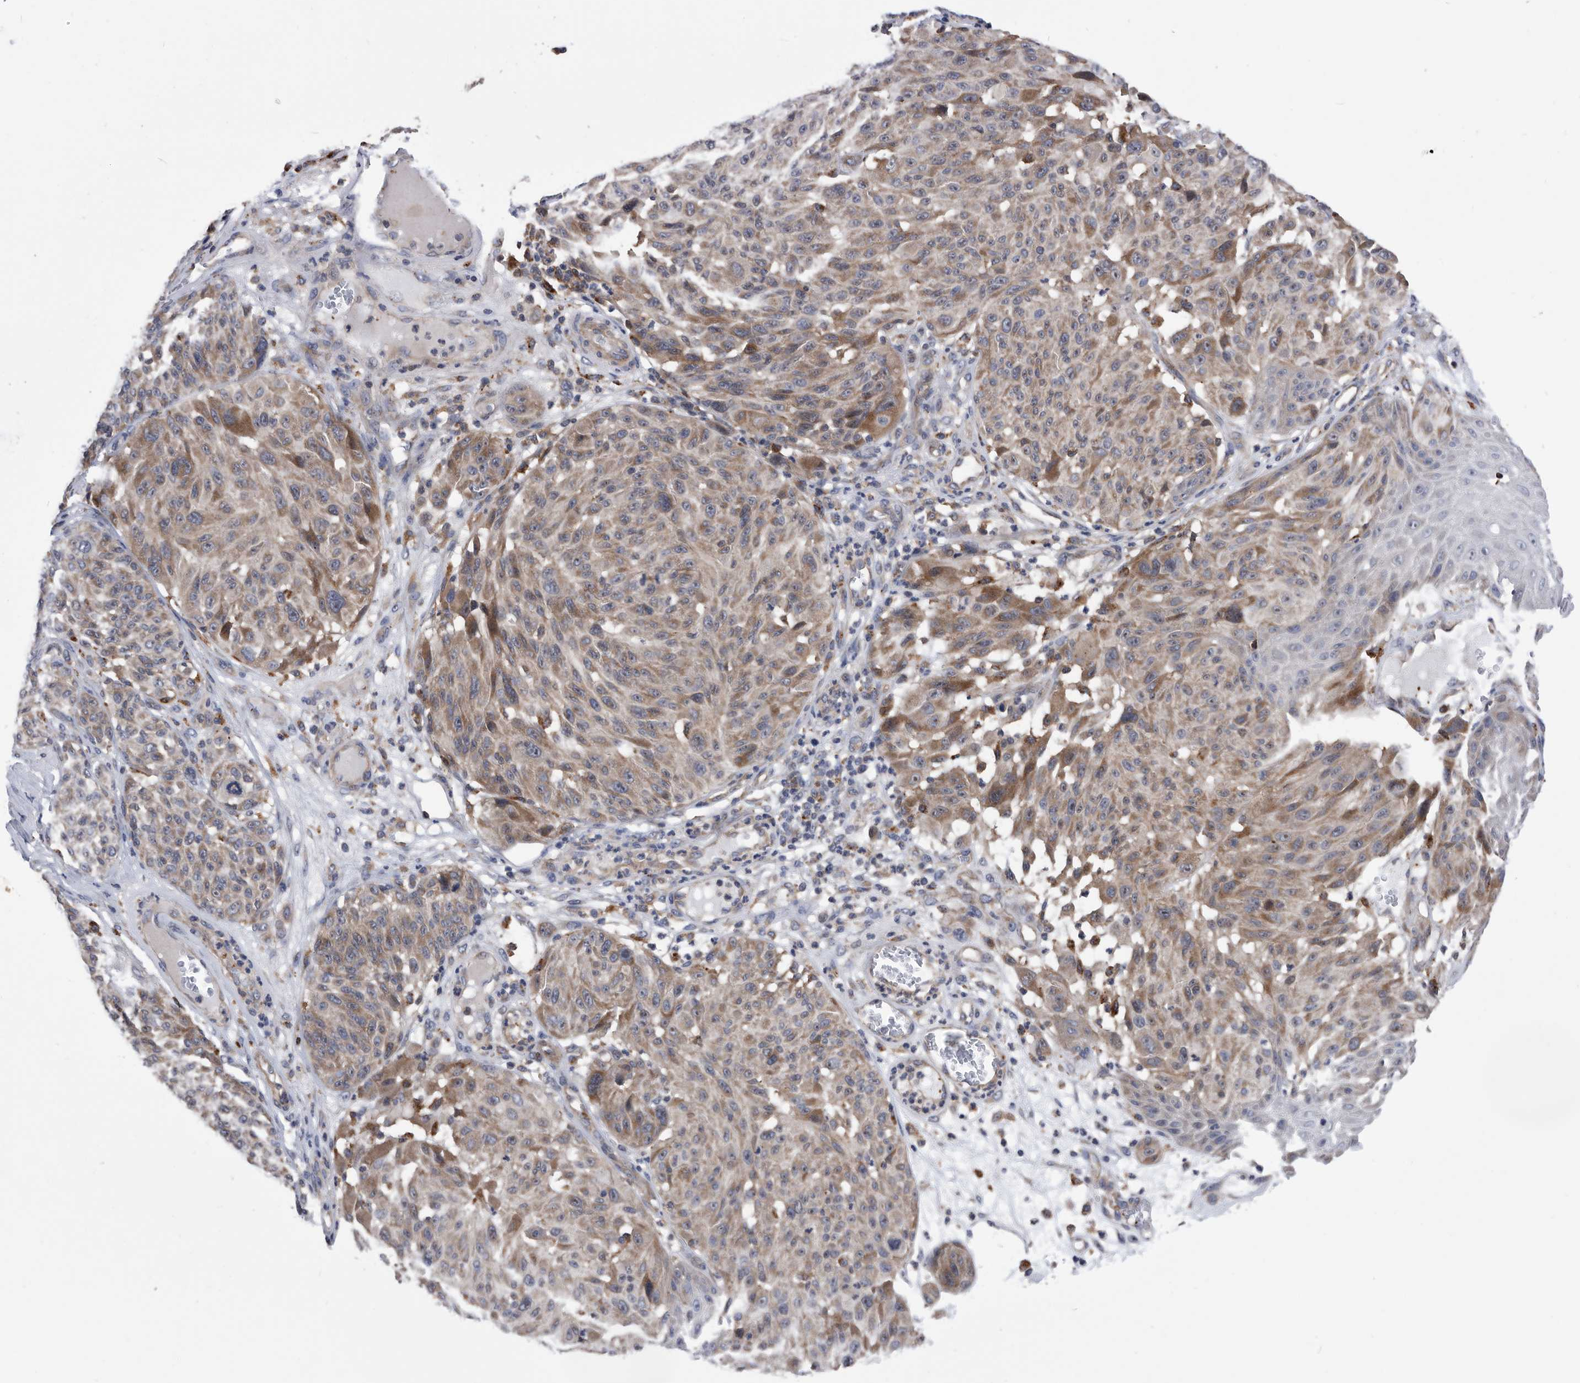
{"staining": {"intensity": "moderate", "quantity": "25%-75%", "location": "cytoplasmic/membranous"}, "tissue": "melanoma", "cell_type": "Tumor cells", "image_type": "cancer", "snomed": [{"axis": "morphology", "description": "Malignant melanoma, NOS"}, {"axis": "topography", "description": "Skin"}], "caption": "Malignant melanoma stained with immunohistochemistry displays moderate cytoplasmic/membranous staining in approximately 25%-75% of tumor cells.", "gene": "BAIAP3", "patient": {"sex": "male", "age": 83}}